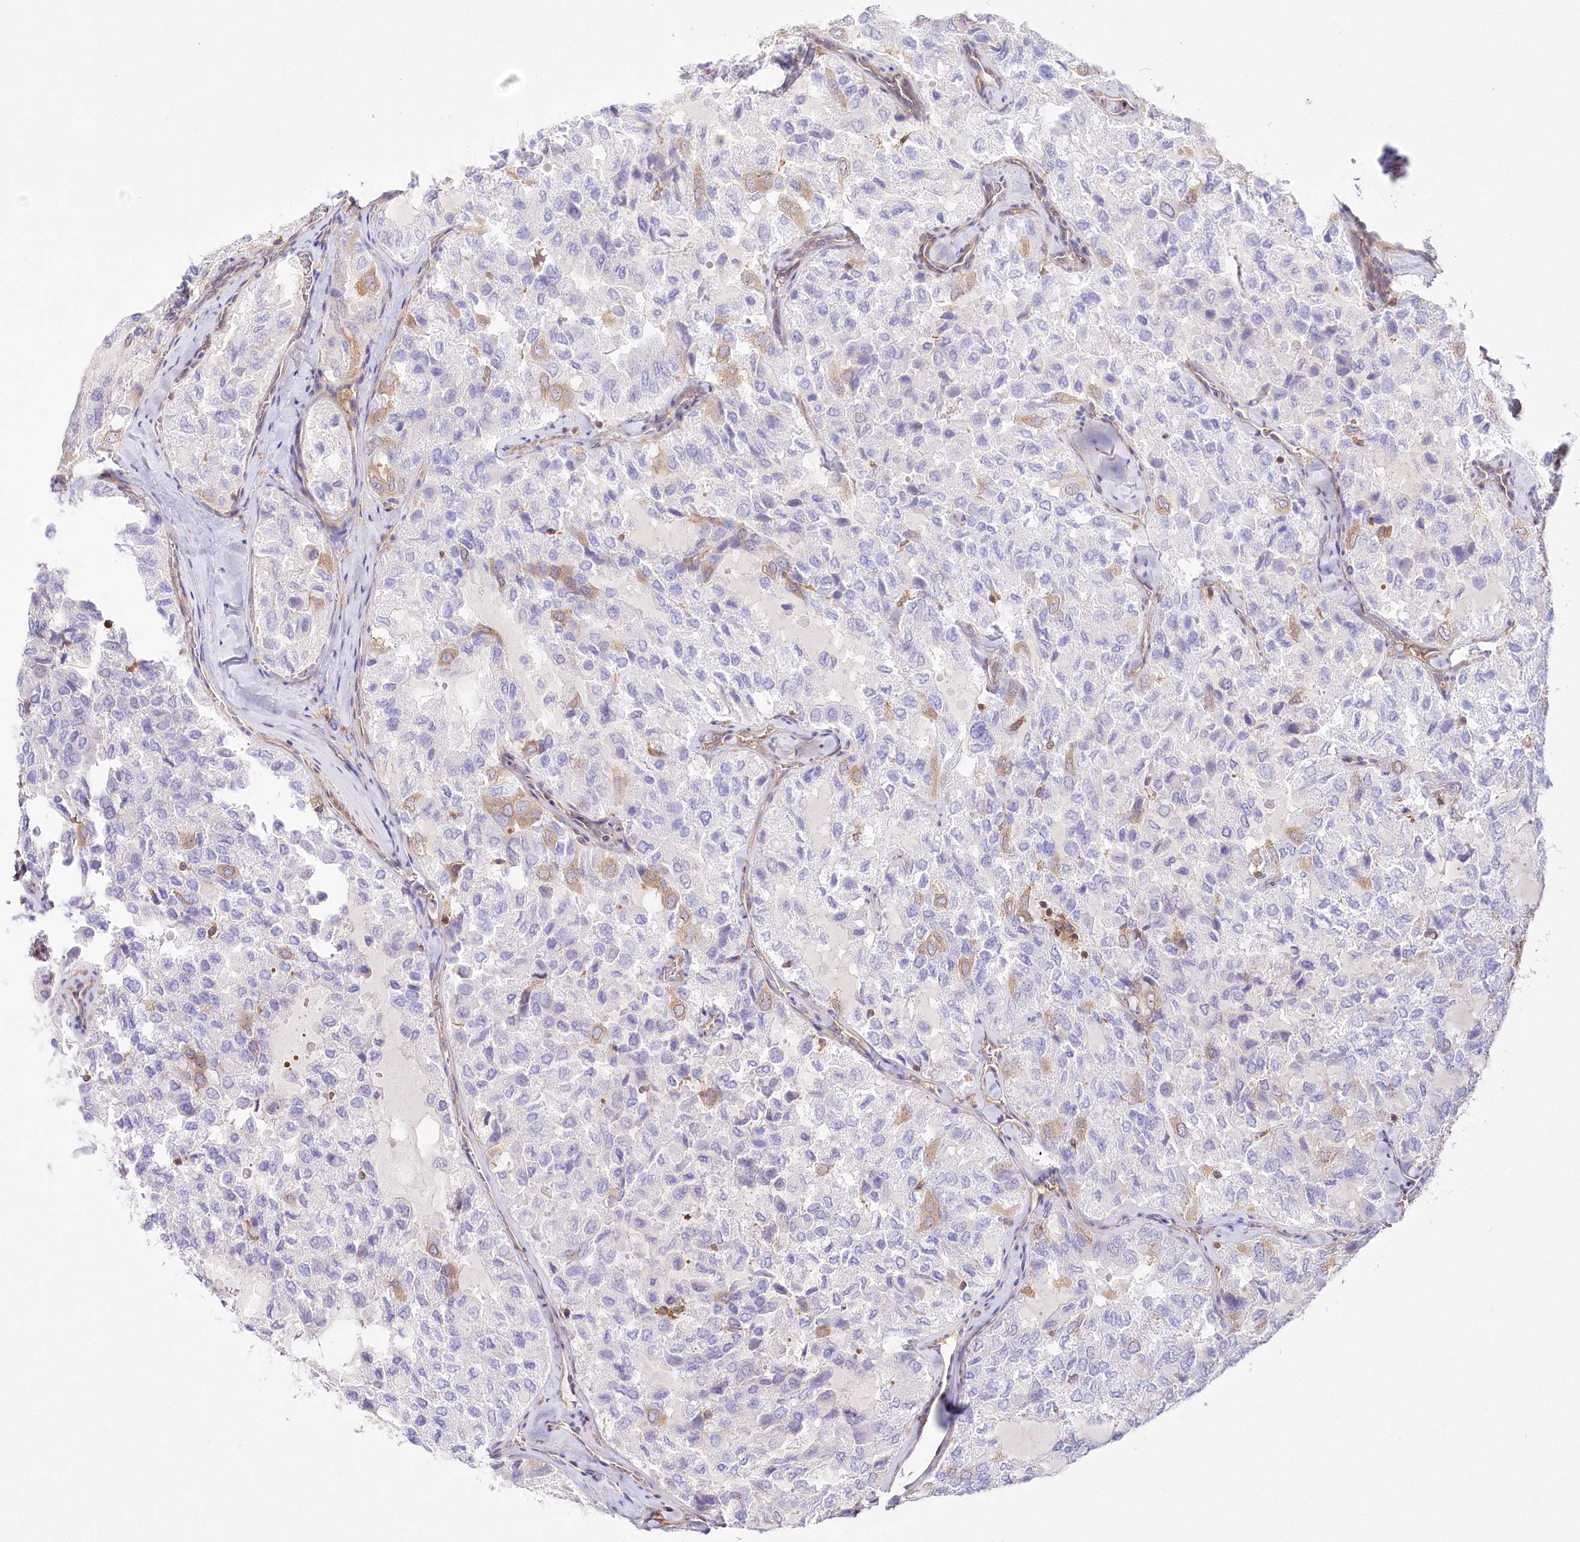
{"staining": {"intensity": "weak", "quantity": "25%-75%", "location": "cytoplasmic/membranous"}, "tissue": "thyroid cancer", "cell_type": "Tumor cells", "image_type": "cancer", "snomed": [{"axis": "morphology", "description": "Follicular adenoma carcinoma, NOS"}, {"axis": "topography", "description": "Thyroid gland"}], "caption": "Immunohistochemistry histopathology image of thyroid cancer (follicular adenoma carcinoma) stained for a protein (brown), which exhibits low levels of weak cytoplasmic/membranous staining in approximately 25%-75% of tumor cells.", "gene": "ABRAXAS2", "patient": {"sex": "male", "age": 75}}